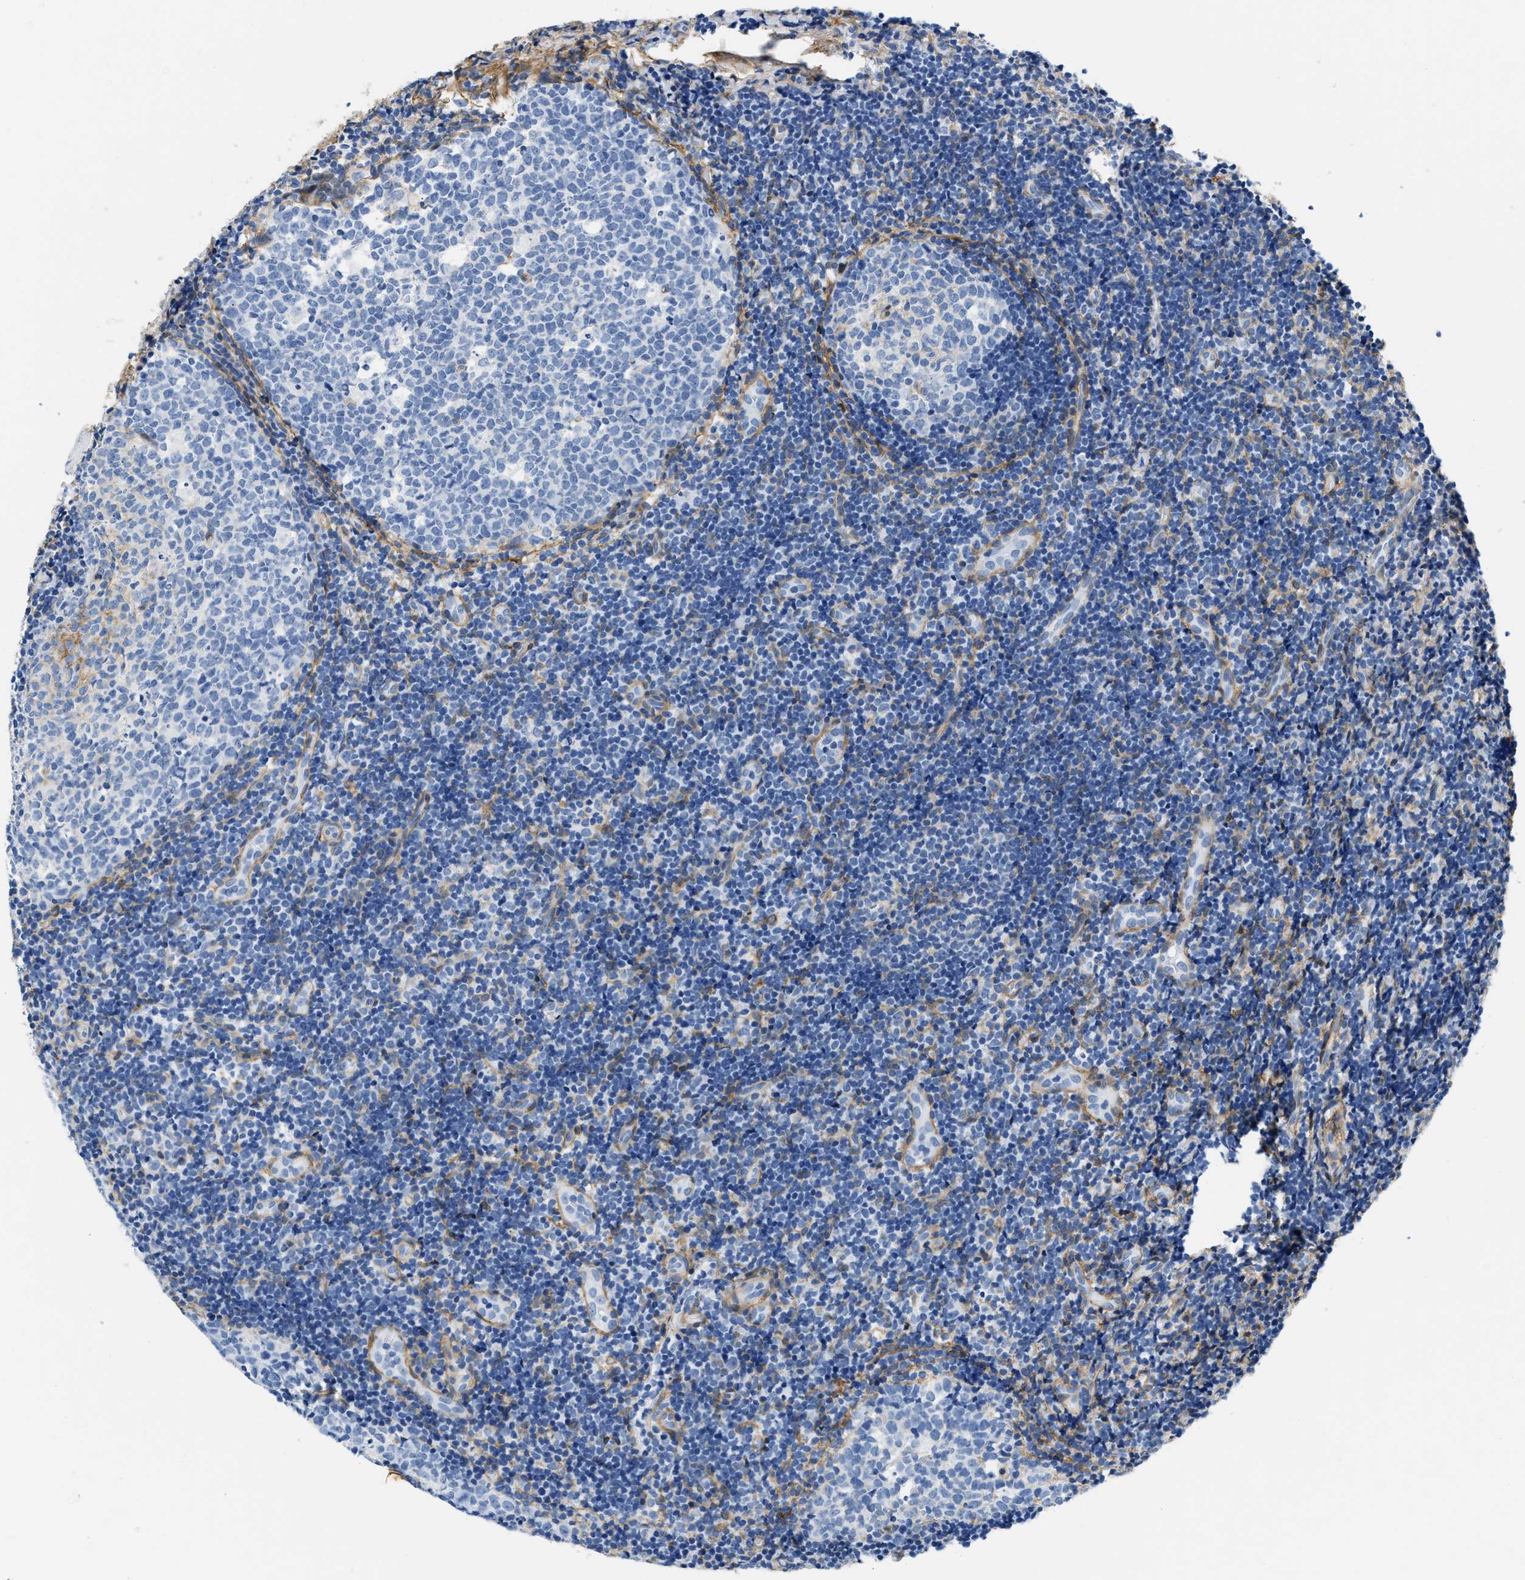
{"staining": {"intensity": "negative", "quantity": "none", "location": "none"}, "tissue": "tonsil", "cell_type": "Germinal center cells", "image_type": "normal", "snomed": [{"axis": "morphology", "description": "Normal tissue, NOS"}, {"axis": "topography", "description": "Tonsil"}], "caption": "Protein analysis of normal tonsil shows no significant expression in germinal center cells. The staining was performed using DAB (3,3'-diaminobenzidine) to visualize the protein expression in brown, while the nuclei were stained in blue with hematoxylin (Magnification: 20x).", "gene": "PDGFRB", "patient": {"sex": "female", "age": 19}}